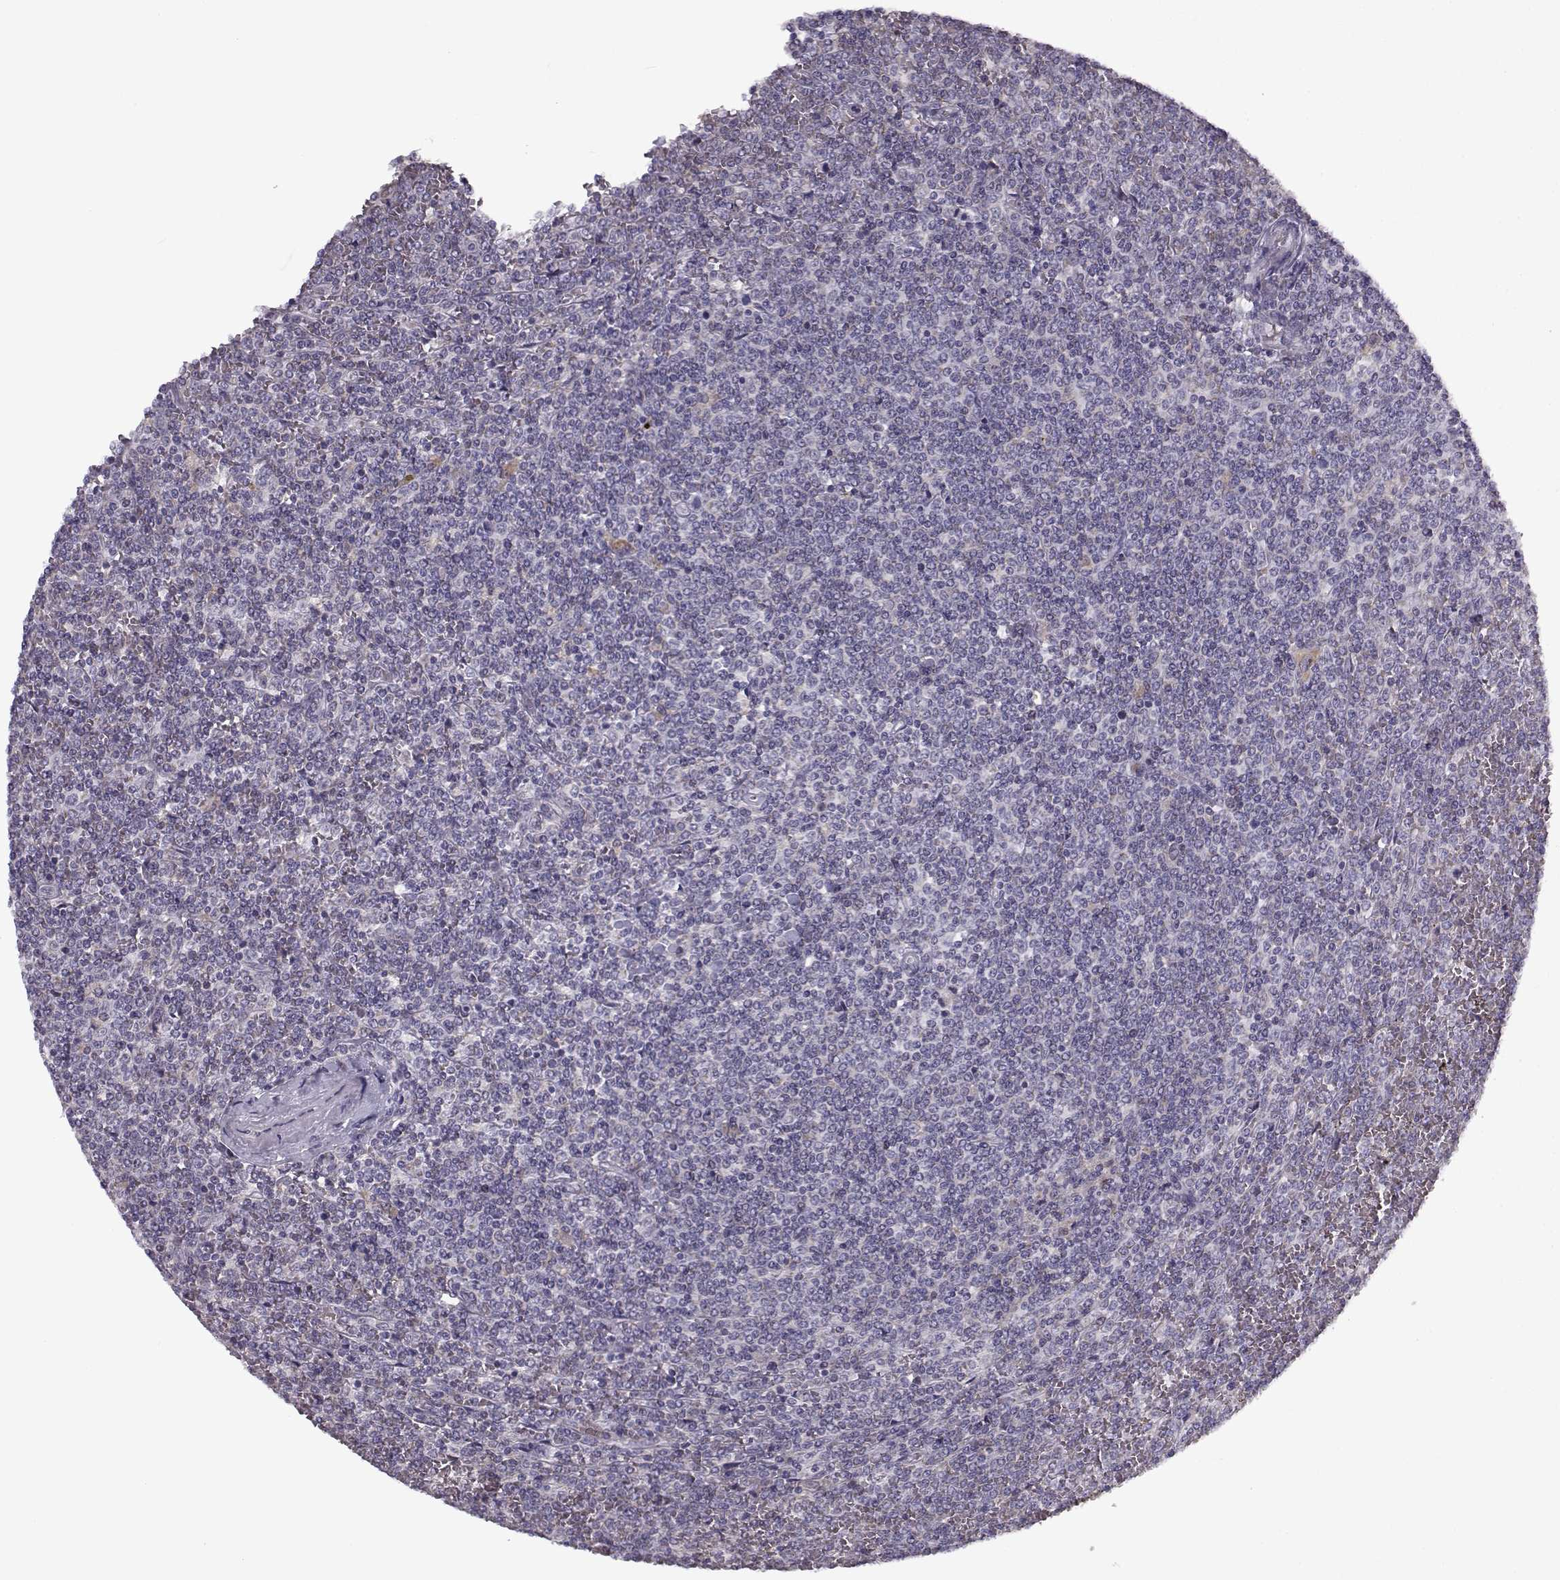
{"staining": {"intensity": "negative", "quantity": "none", "location": "none"}, "tissue": "lymphoma", "cell_type": "Tumor cells", "image_type": "cancer", "snomed": [{"axis": "morphology", "description": "Malignant lymphoma, non-Hodgkin's type, Low grade"}, {"axis": "topography", "description": "Spleen"}], "caption": "Immunohistochemistry (IHC) image of malignant lymphoma, non-Hodgkin's type (low-grade) stained for a protein (brown), which displays no positivity in tumor cells.", "gene": "SLC4A5", "patient": {"sex": "female", "age": 19}}